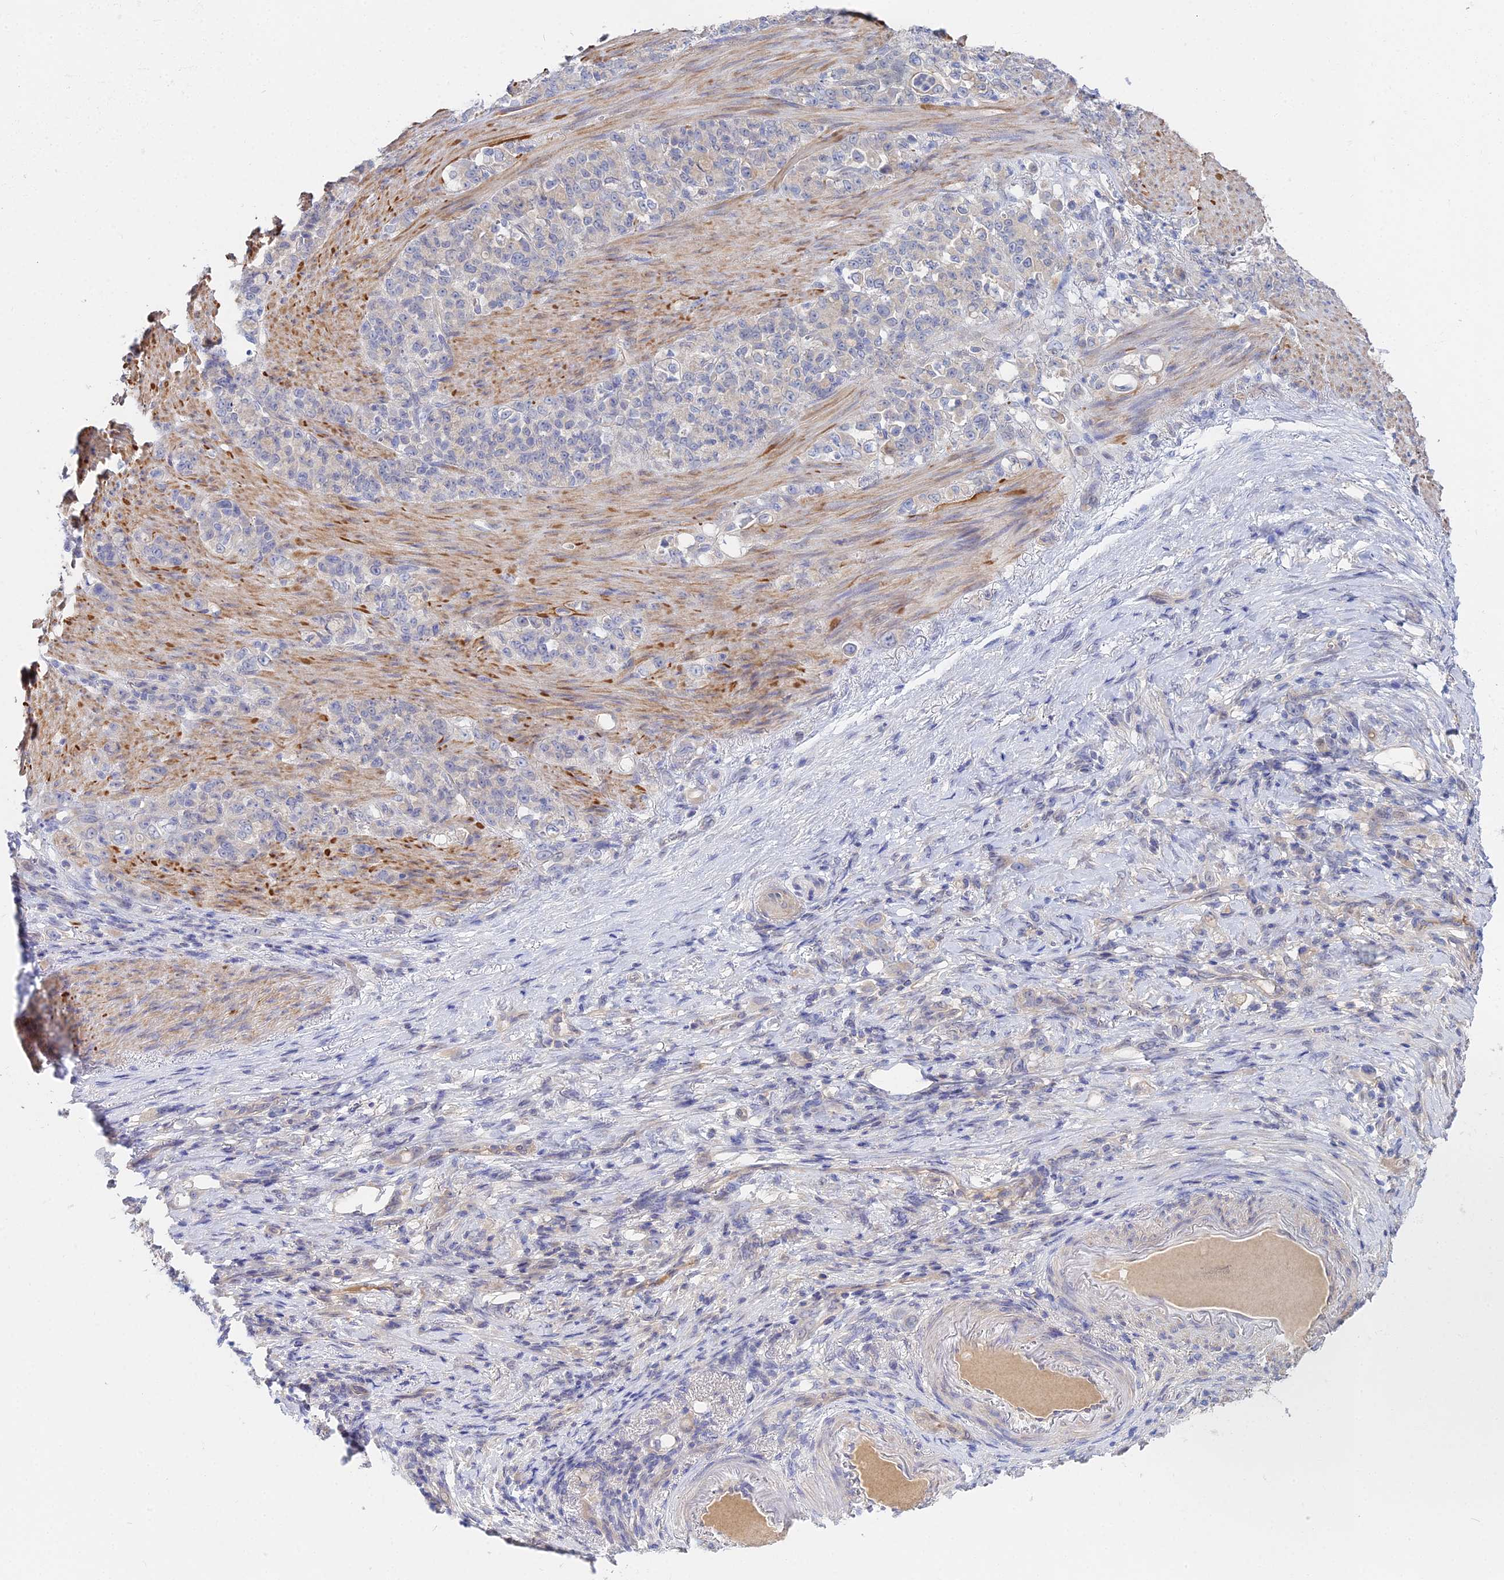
{"staining": {"intensity": "negative", "quantity": "none", "location": "none"}, "tissue": "stomach cancer", "cell_type": "Tumor cells", "image_type": "cancer", "snomed": [{"axis": "morphology", "description": "Adenocarcinoma, NOS"}, {"axis": "topography", "description": "Stomach"}], "caption": "Tumor cells show no significant positivity in adenocarcinoma (stomach).", "gene": "DNAH14", "patient": {"sex": "female", "age": 79}}